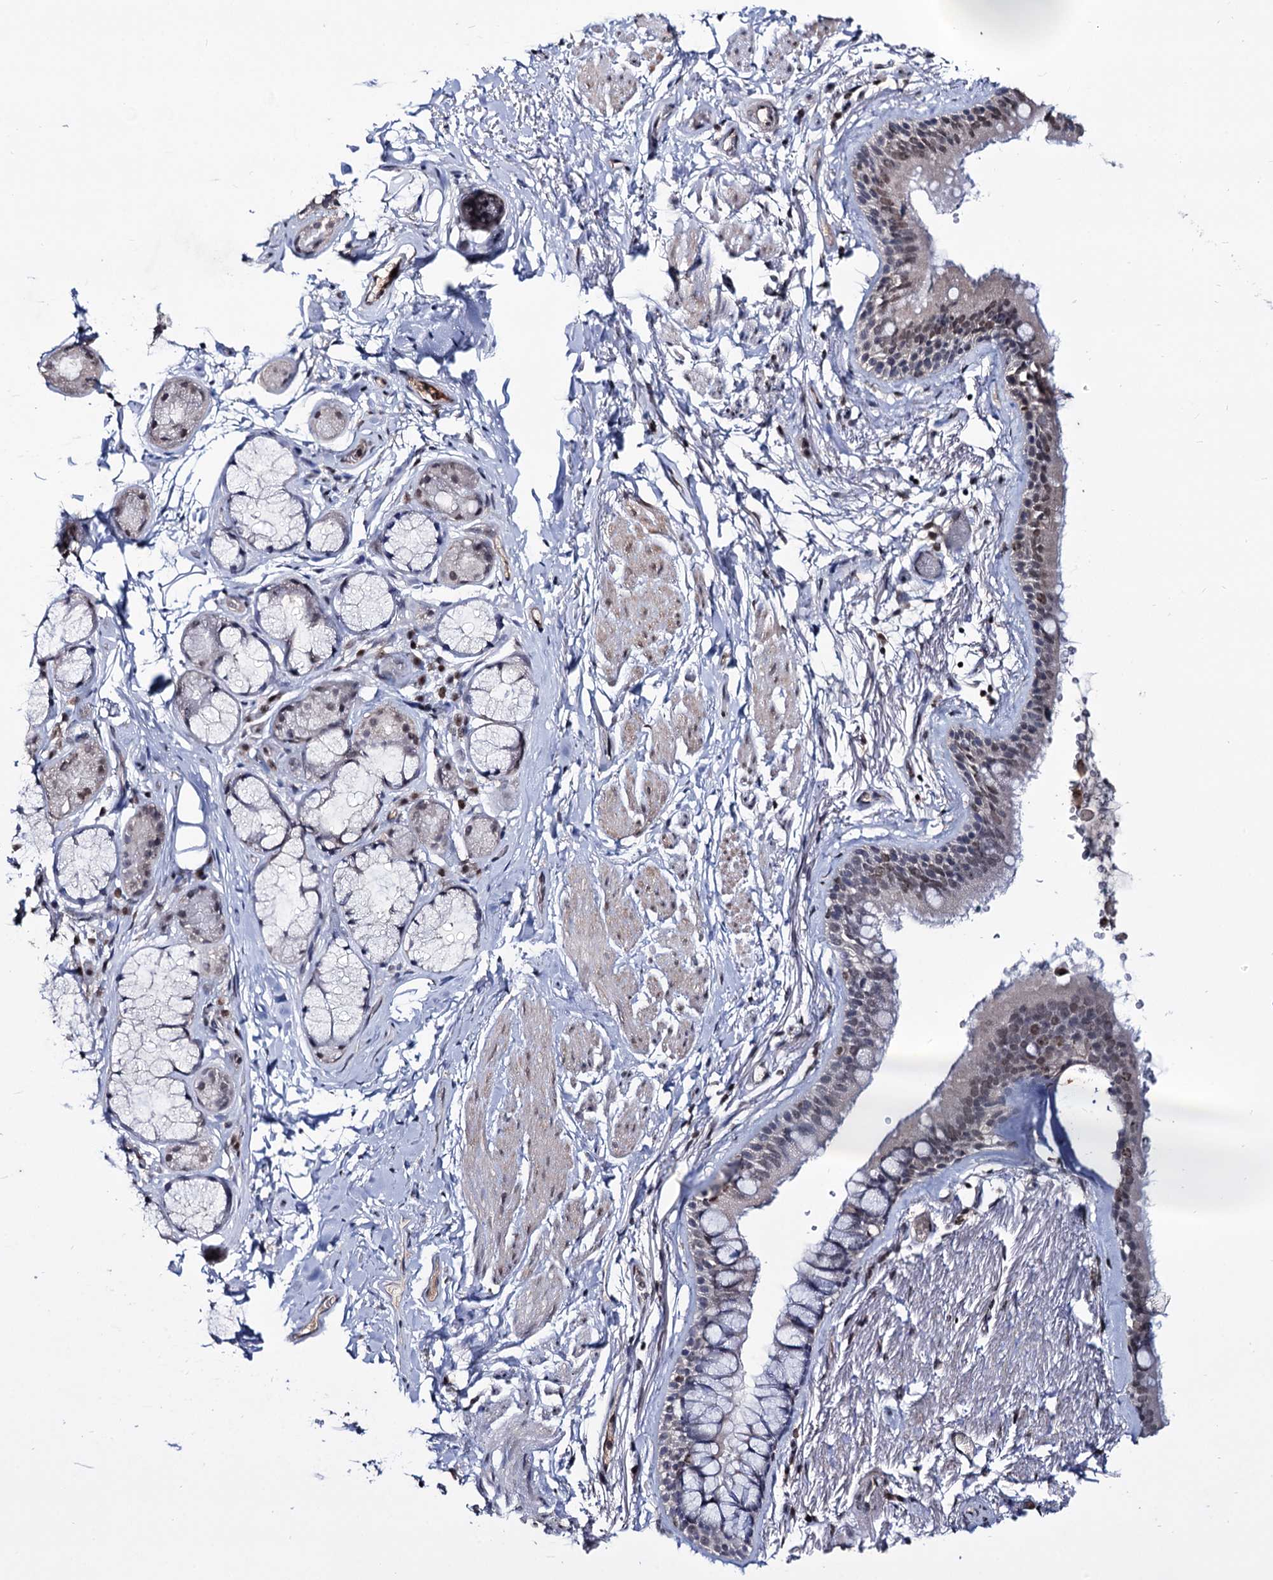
{"staining": {"intensity": "moderate", "quantity": "<25%", "location": "nuclear"}, "tissue": "bronchus", "cell_type": "Respiratory epithelial cells", "image_type": "normal", "snomed": [{"axis": "morphology", "description": "Normal tissue, NOS"}, {"axis": "topography", "description": "Cartilage tissue"}], "caption": "Immunohistochemistry (IHC) micrograph of unremarkable bronchus: bronchus stained using IHC displays low levels of moderate protein expression localized specifically in the nuclear of respiratory epithelial cells, appearing as a nuclear brown color.", "gene": "SMCHD1", "patient": {"sex": "male", "age": 63}}